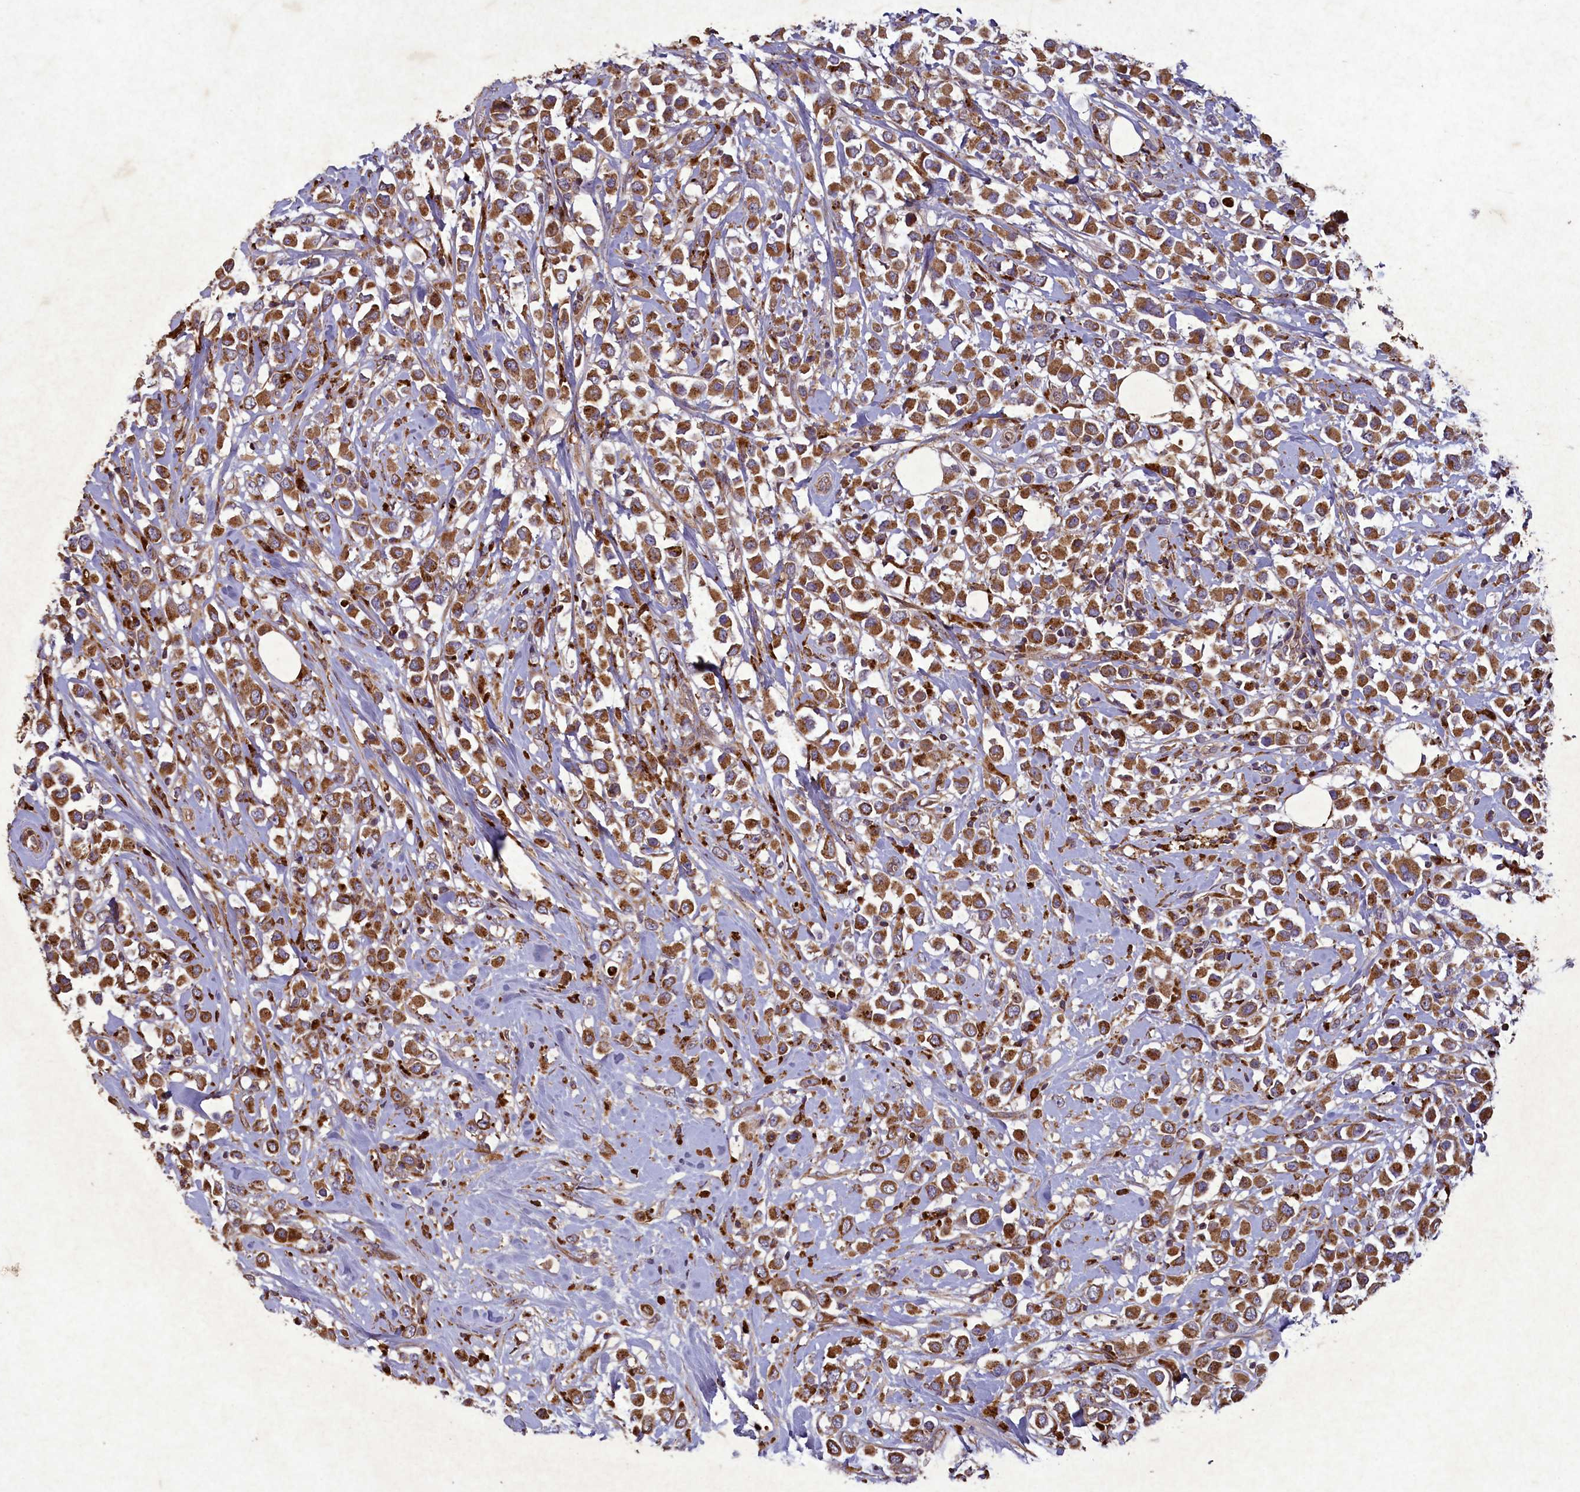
{"staining": {"intensity": "moderate", "quantity": ">75%", "location": "cytoplasmic/membranous"}, "tissue": "breast cancer", "cell_type": "Tumor cells", "image_type": "cancer", "snomed": [{"axis": "morphology", "description": "Duct carcinoma"}, {"axis": "topography", "description": "Breast"}], "caption": "This photomicrograph displays IHC staining of human infiltrating ductal carcinoma (breast), with medium moderate cytoplasmic/membranous staining in approximately >75% of tumor cells.", "gene": "CIAO2B", "patient": {"sex": "female", "age": 61}}